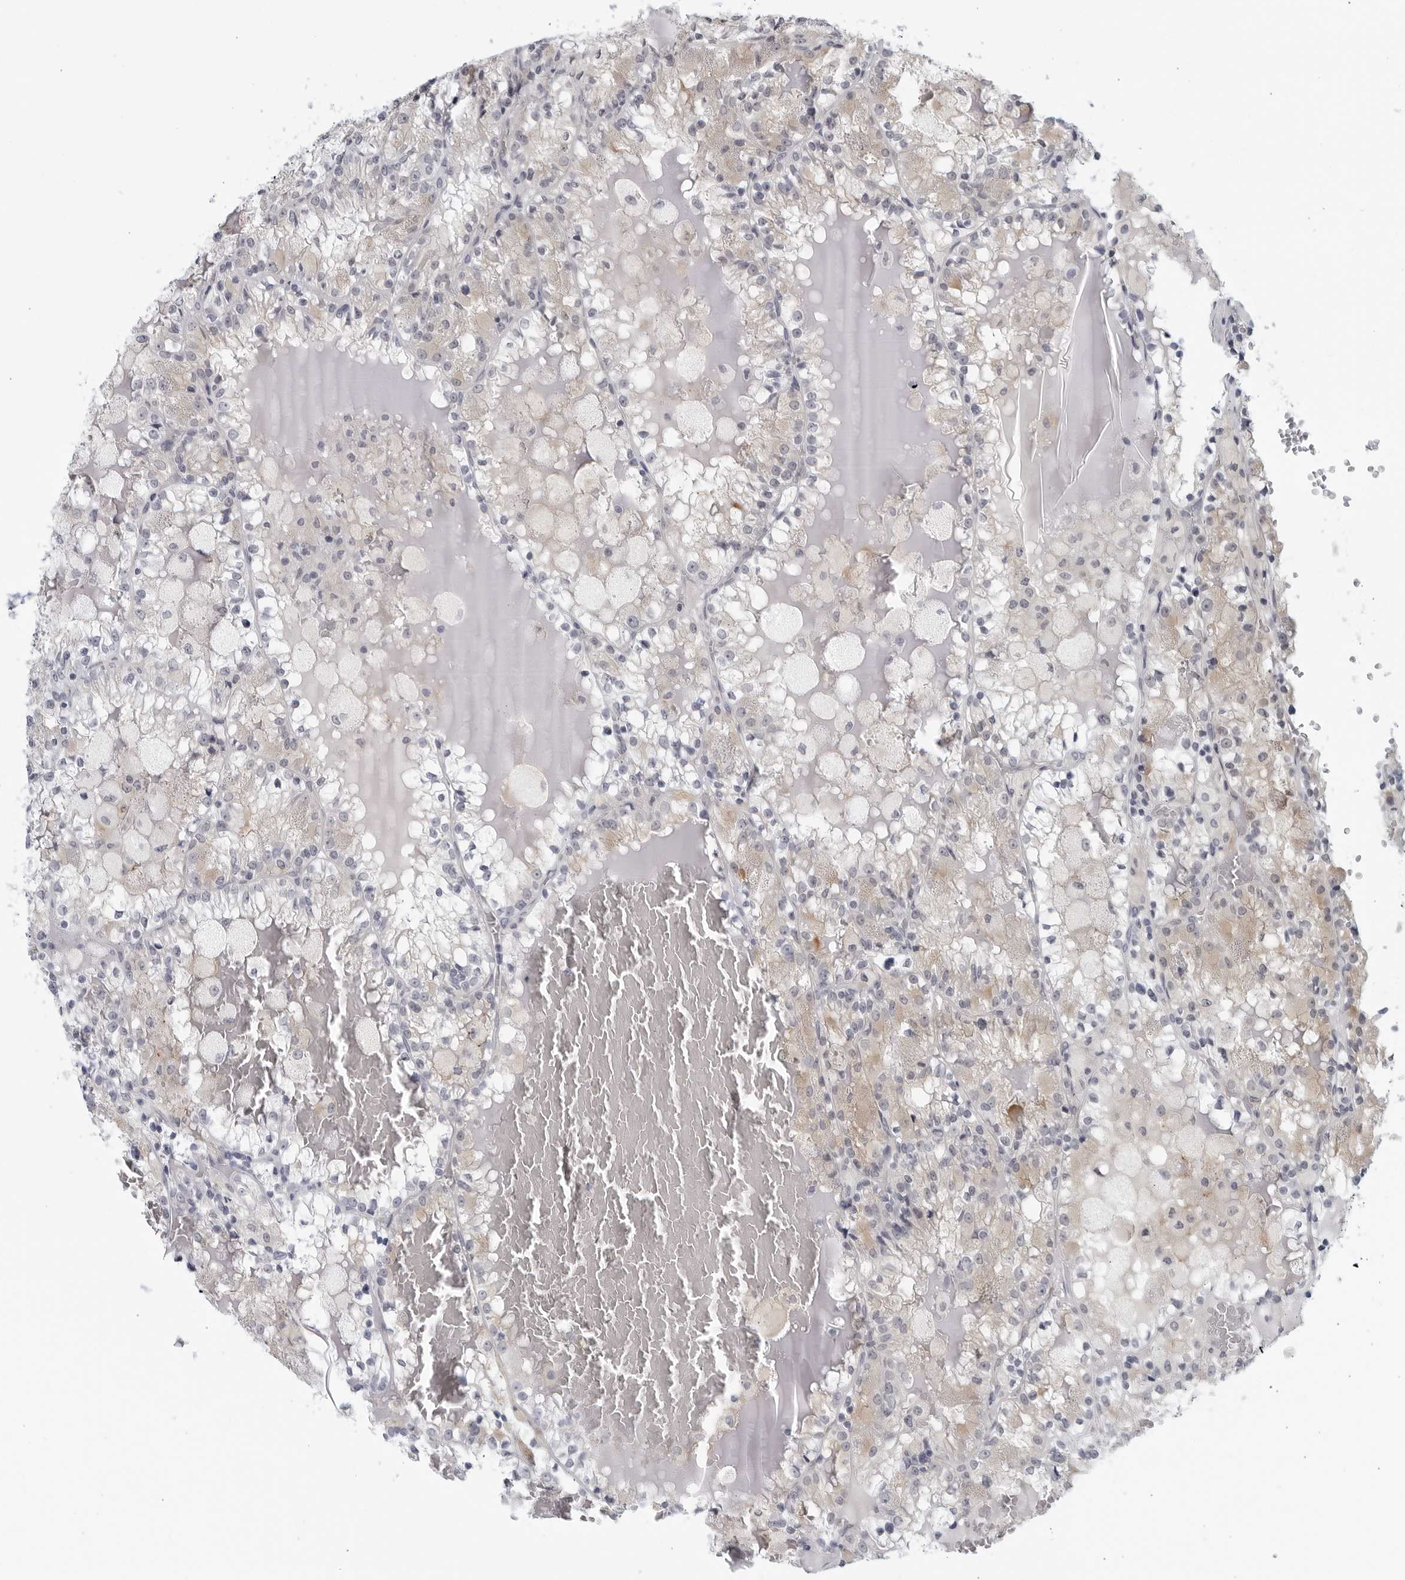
{"staining": {"intensity": "negative", "quantity": "none", "location": "none"}, "tissue": "renal cancer", "cell_type": "Tumor cells", "image_type": "cancer", "snomed": [{"axis": "morphology", "description": "Adenocarcinoma, NOS"}, {"axis": "topography", "description": "Kidney"}], "caption": "Immunohistochemistry (IHC) of human renal cancer (adenocarcinoma) shows no staining in tumor cells. (Stains: DAB immunohistochemistry (IHC) with hematoxylin counter stain, Microscopy: brightfield microscopy at high magnification).", "gene": "MATN1", "patient": {"sex": "female", "age": 56}}